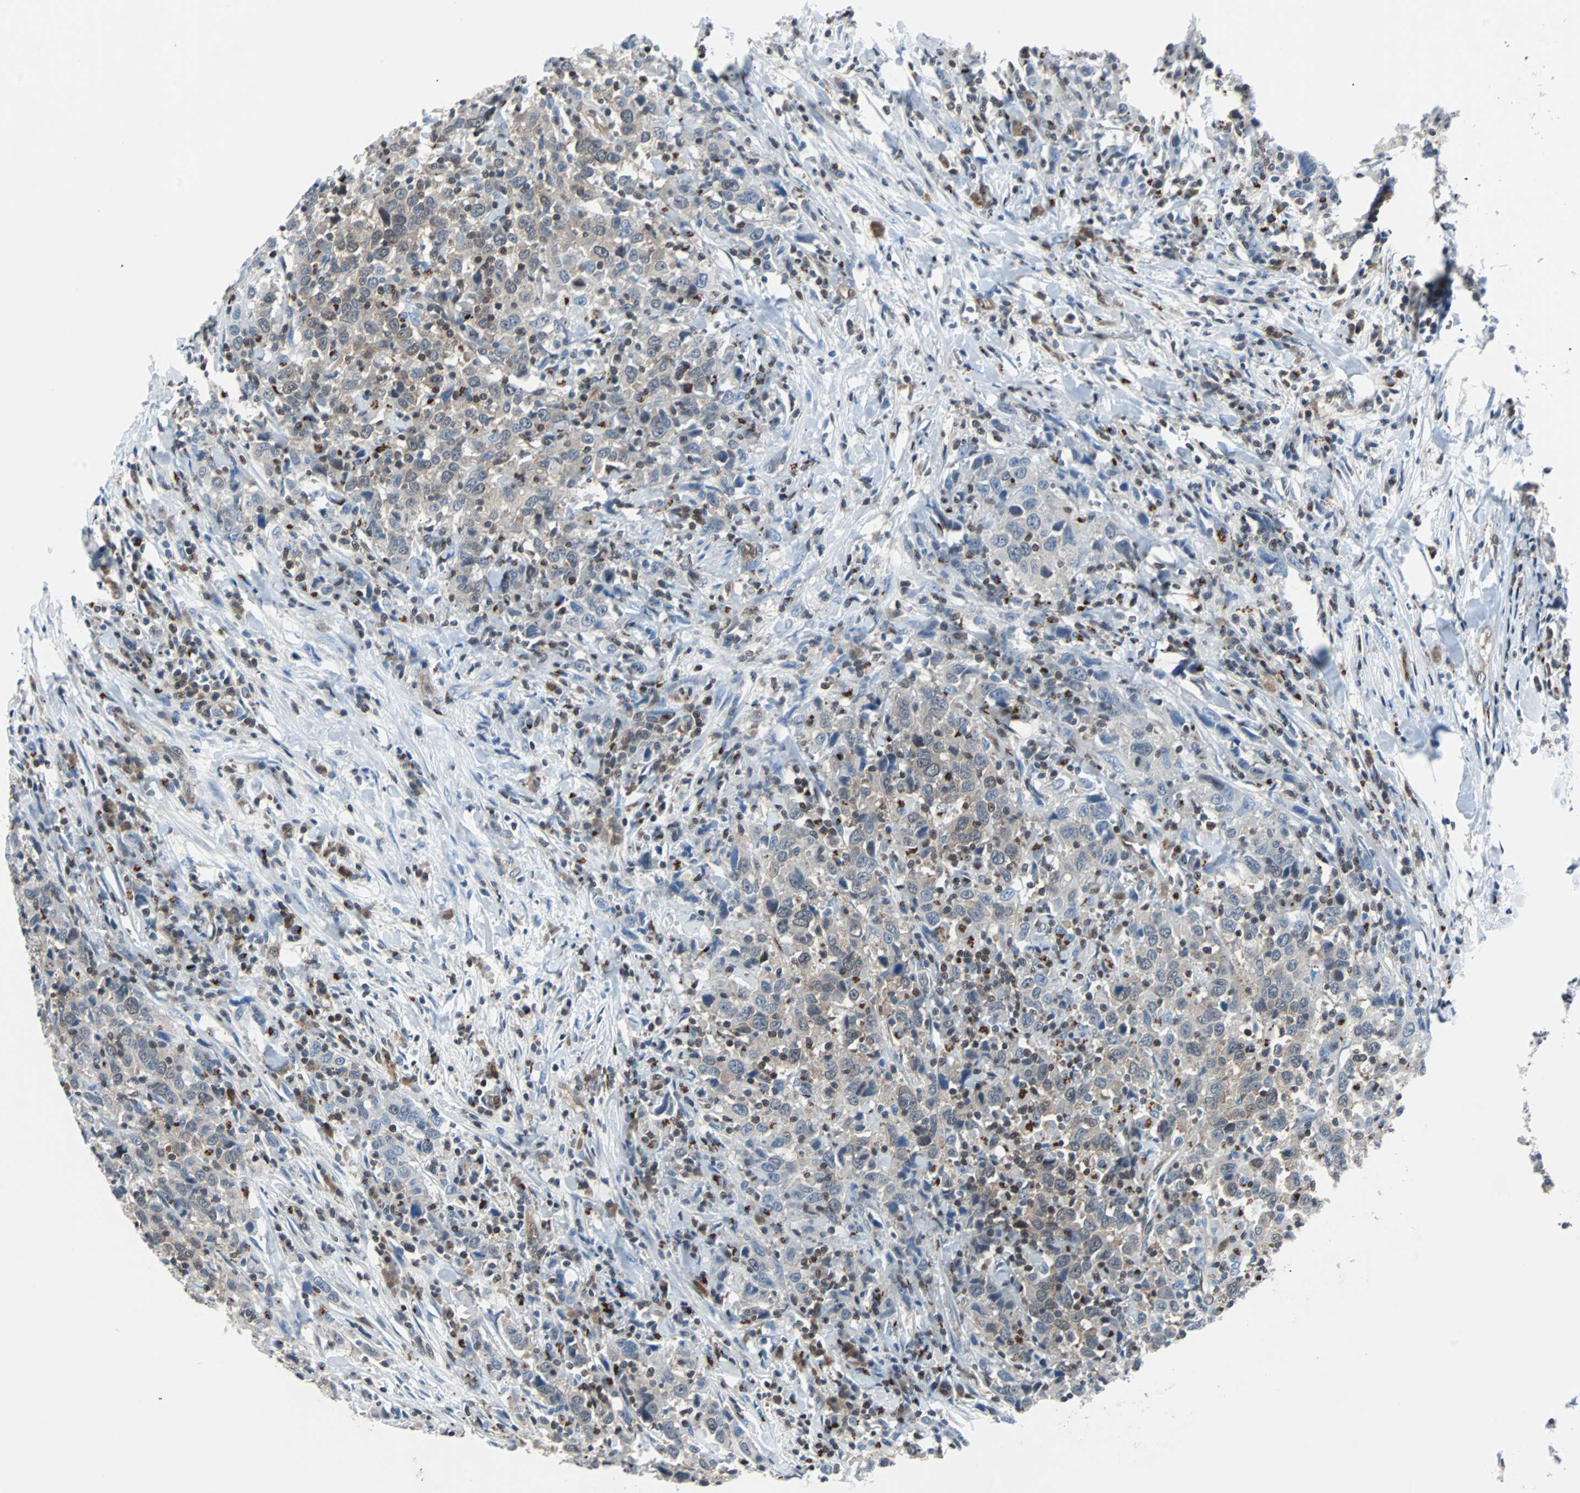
{"staining": {"intensity": "weak", "quantity": ">75%", "location": "cytoplasmic/membranous"}, "tissue": "urothelial cancer", "cell_type": "Tumor cells", "image_type": "cancer", "snomed": [{"axis": "morphology", "description": "Urothelial carcinoma, High grade"}, {"axis": "topography", "description": "Urinary bladder"}], "caption": "Urothelial cancer stained with IHC shows weak cytoplasmic/membranous expression in approximately >75% of tumor cells. (Brightfield microscopy of DAB IHC at high magnification).", "gene": "MAP2K6", "patient": {"sex": "male", "age": 61}}